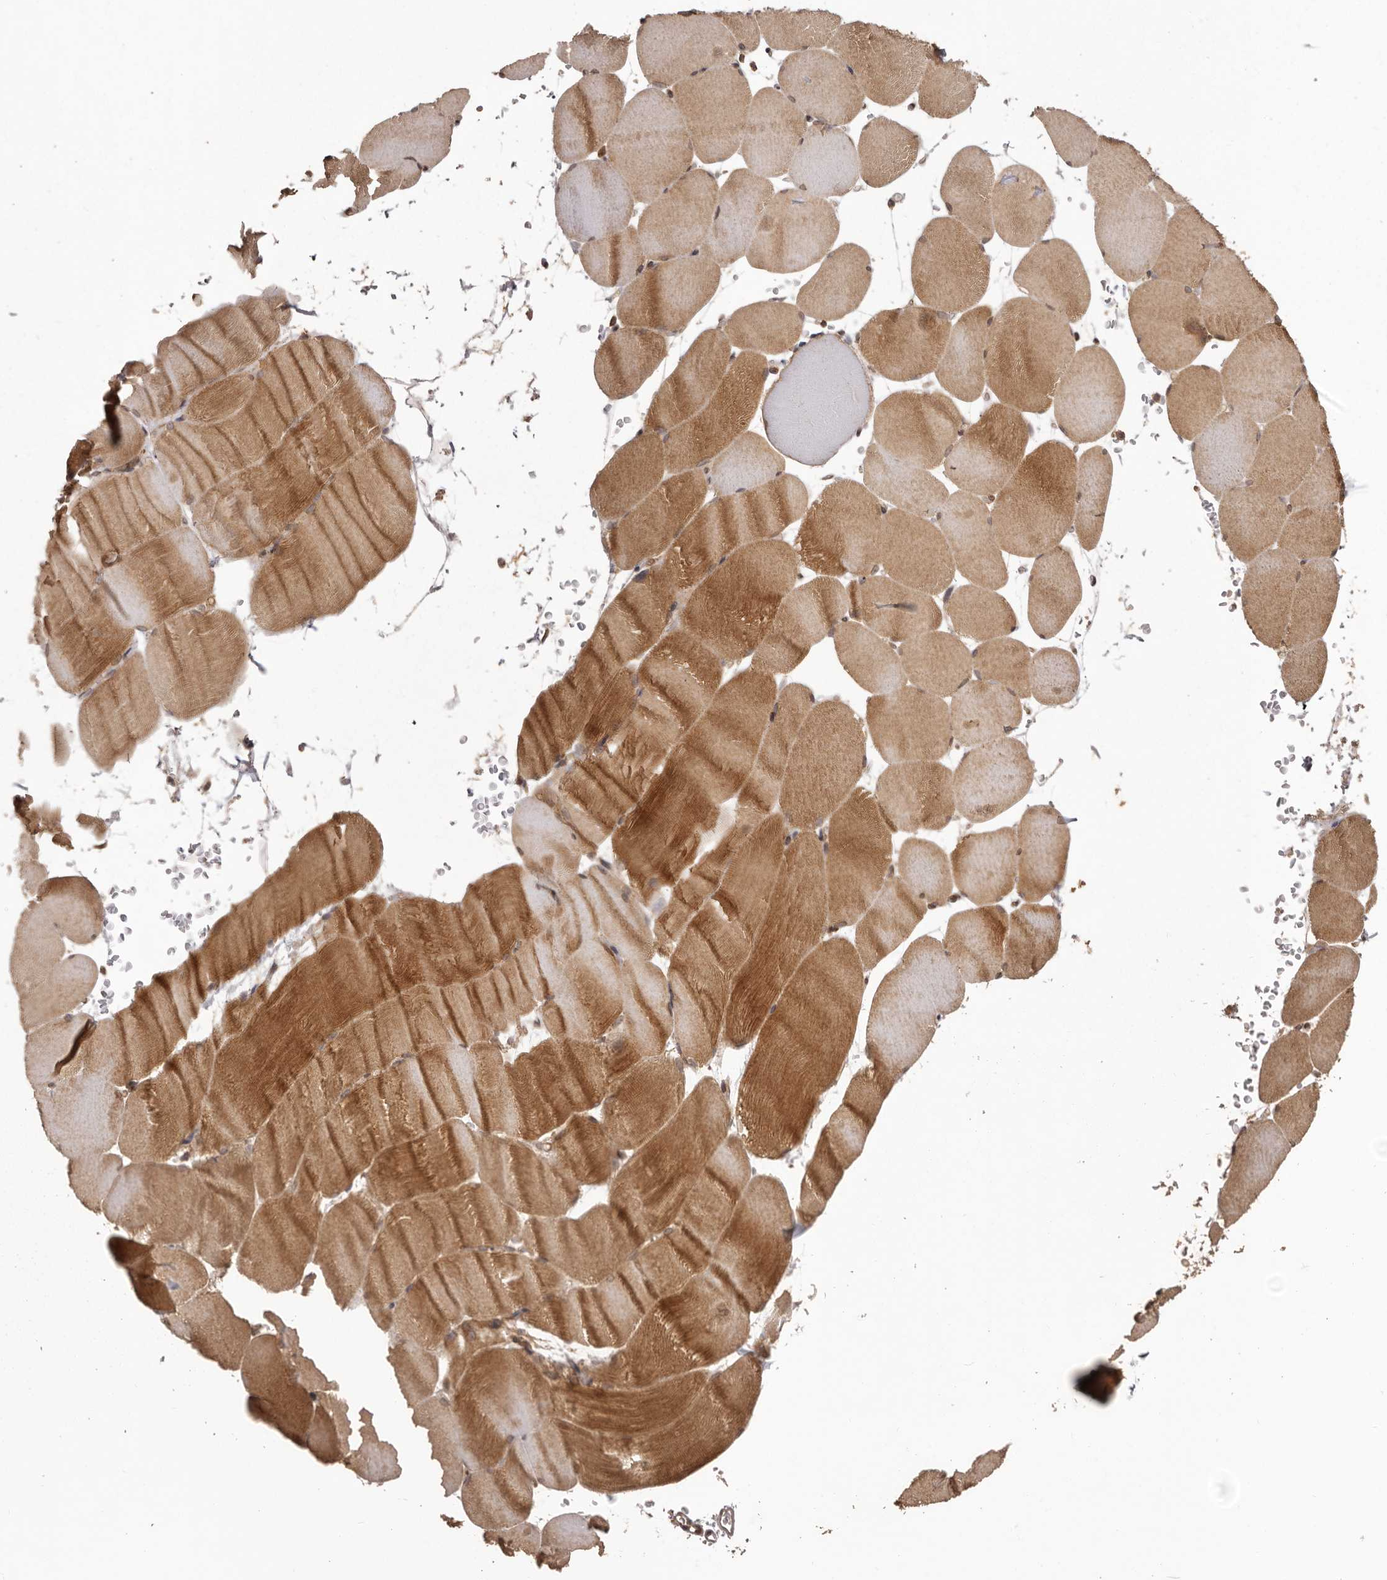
{"staining": {"intensity": "strong", "quantity": "25%-75%", "location": "cytoplasmic/membranous"}, "tissue": "skeletal muscle", "cell_type": "Myocytes", "image_type": "normal", "snomed": [{"axis": "morphology", "description": "Normal tissue, NOS"}, {"axis": "topography", "description": "Skeletal muscle"}, {"axis": "topography", "description": "Parathyroid gland"}], "caption": "Immunohistochemistry of unremarkable skeletal muscle demonstrates high levels of strong cytoplasmic/membranous expression in approximately 25%-75% of myocytes. The protein is shown in brown color, while the nuclei are stained blue.", "gene": "CHRM2", "patient": {"sex": "female", "age": 37}}